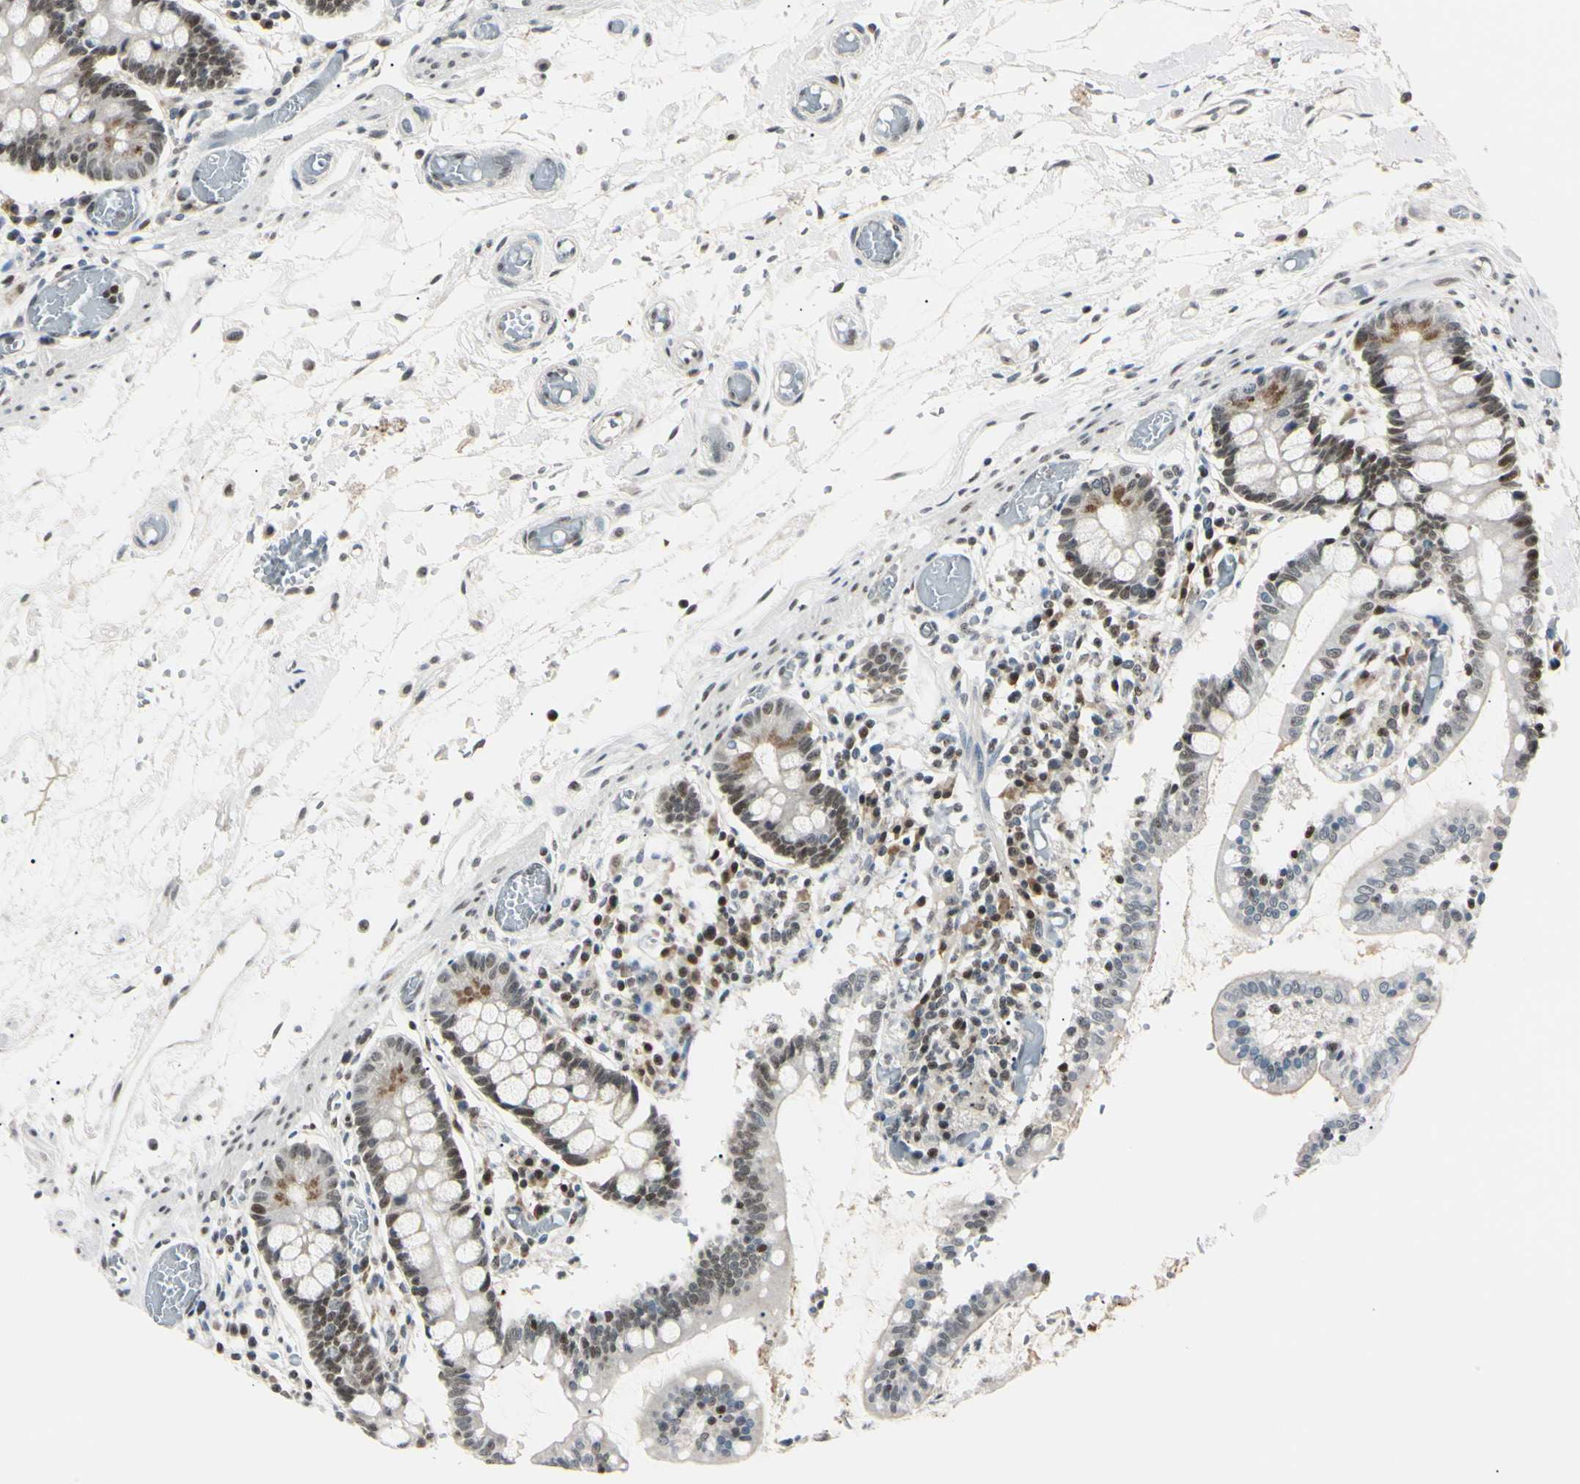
{"staining": {"intensity": "strong", "quantity": "<25%", "location": "nuclear"}, "tissue": "small intestine", "cell_type": "Glandular cells", "image_type": "normal", "snomed": [{"axis": "morphology", "description": "Normal tissue, NOS"}, {"axis": "topography", "description": "Small intestine"}], "caption": "Small intestine stained with DAB immunohistochemistry (IHC) displays medium levels of strong nuclear expression in approximately <25% of glandular cells.", "gene": "C1orf174", "patient": {"sex": "female", "age": 61}}